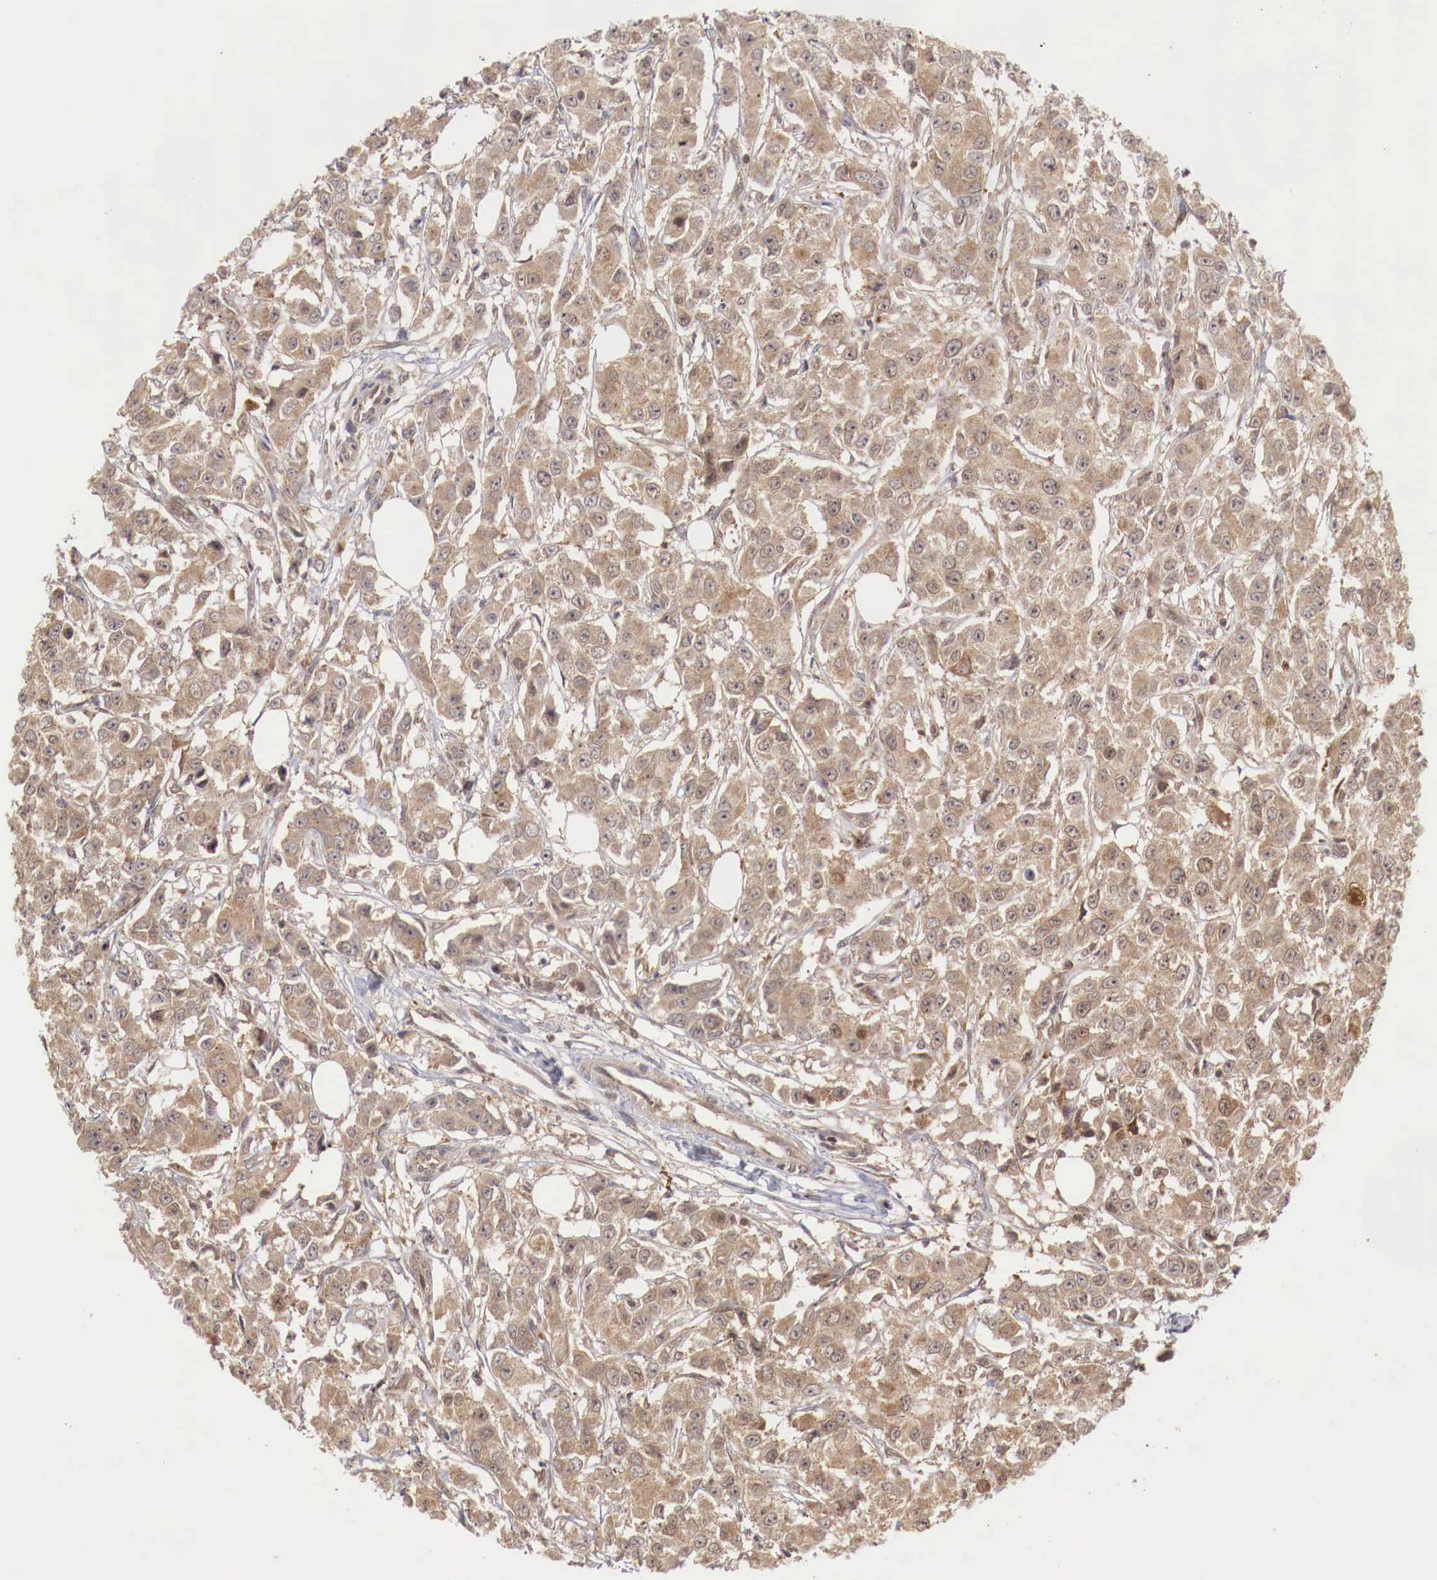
{"staining": {"intensity": "moderate", "quantity": ">75%", "location": "cytoplasmic/membranous"}, "tissue": "breast cancer", "cell_type": "Tumor cells", "image_type": "cancer", "snomed": [{"axis": "morphology", "description": "Duct carcinoma"}, {"axis": "topography", "description": "Breast"}], "caption": "Immunohistochemistry (IHC) photomicrograph of neoplastic tissue: human breast cancer (infiltrating ductal carcinoma) stained using IHC reveals medium levels of moderate protein expression localized specifically in the cytoplasmic/membranous of tumor cells, appearing as a cytoplasmic/membranous brown color.", "gene": "PITPNA", "patient": {"sex": "female", "age": 58}}